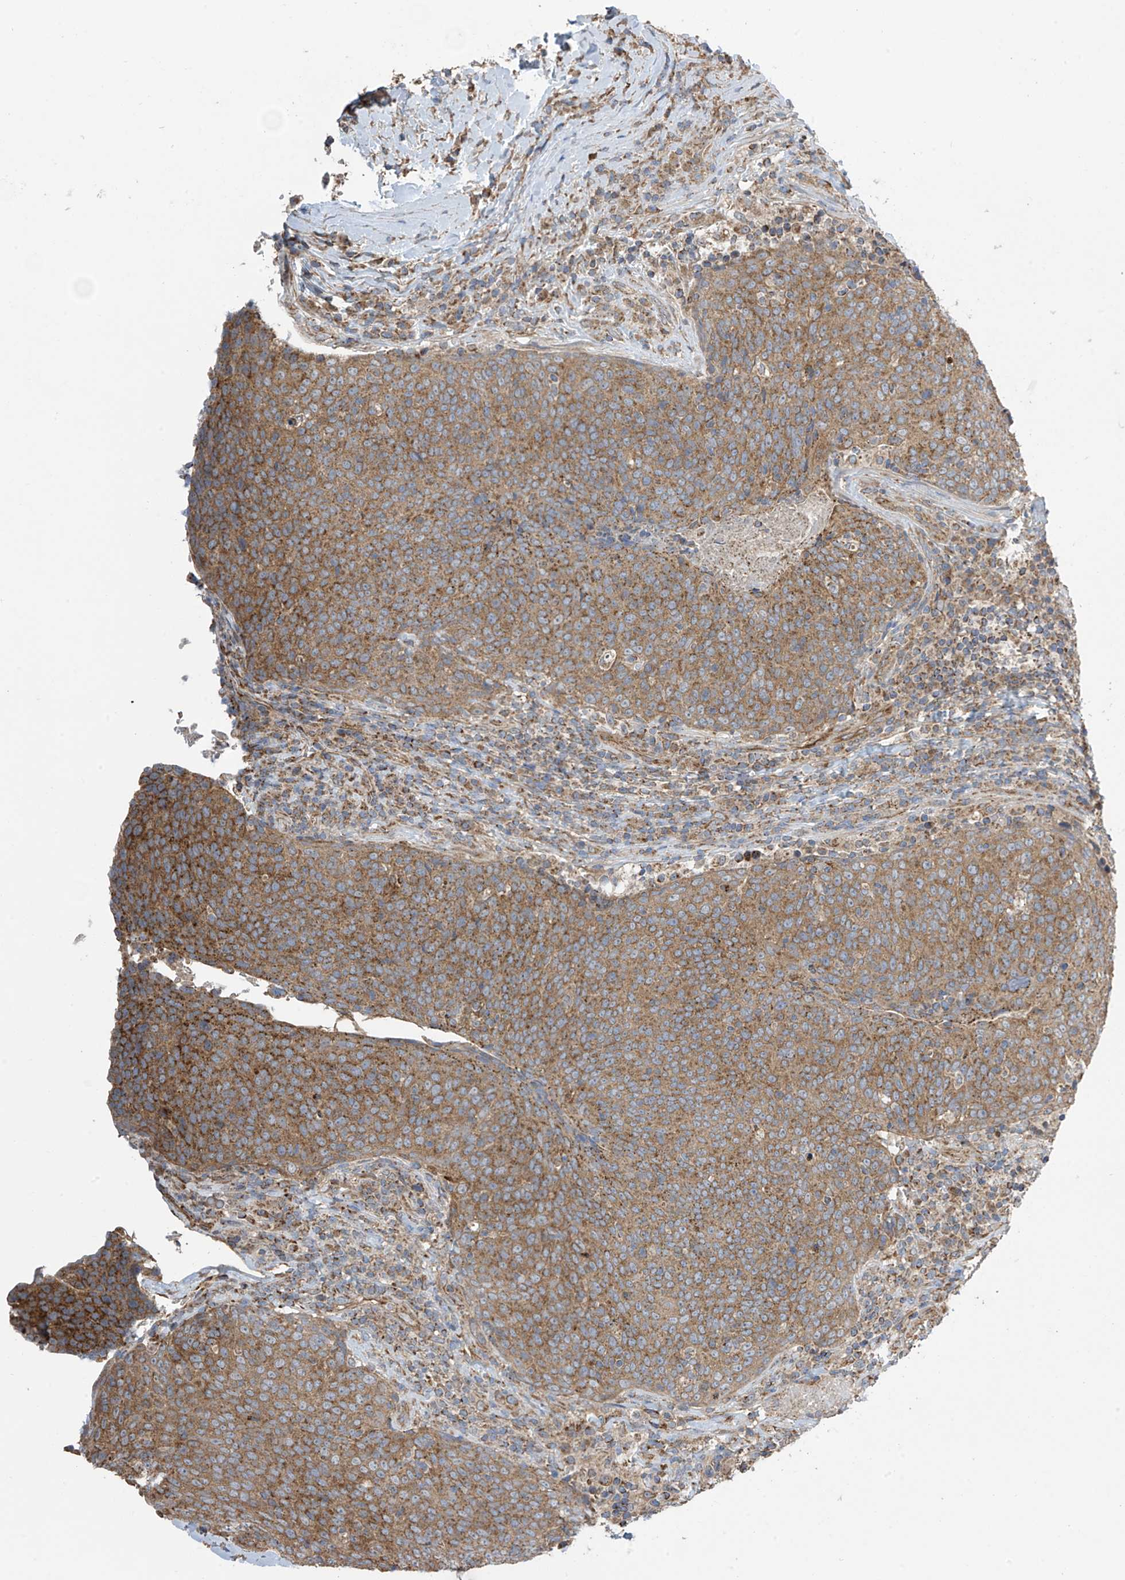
{"staining": {"intensity": "moderate", "quantity": ">75%", "location": "cytoplasmic/membranous"}, "tissue": "head and neck cancer", "cell_type": "Tumor cells", "image_type": "cancer", "snomed": [{"axis": "morphology", "description": "Squamous cell carcinoma, NOS"}, {"axis": "morphology", "description": "Squamous cell carcinoma, metastatic, NOS"}, {"axis": "topography", "description": "Lymph node"}, {"axis": "topography", "description": "Head-Neck"}], "caption": "Head and neck cancer (squamous cell carcinoma) tissue shows moderate cytoplasmic/membranous expression in approximately >75% of tumor cells", "gene": "PNPT1", "patient": {"sex": "male", "age": 62}}